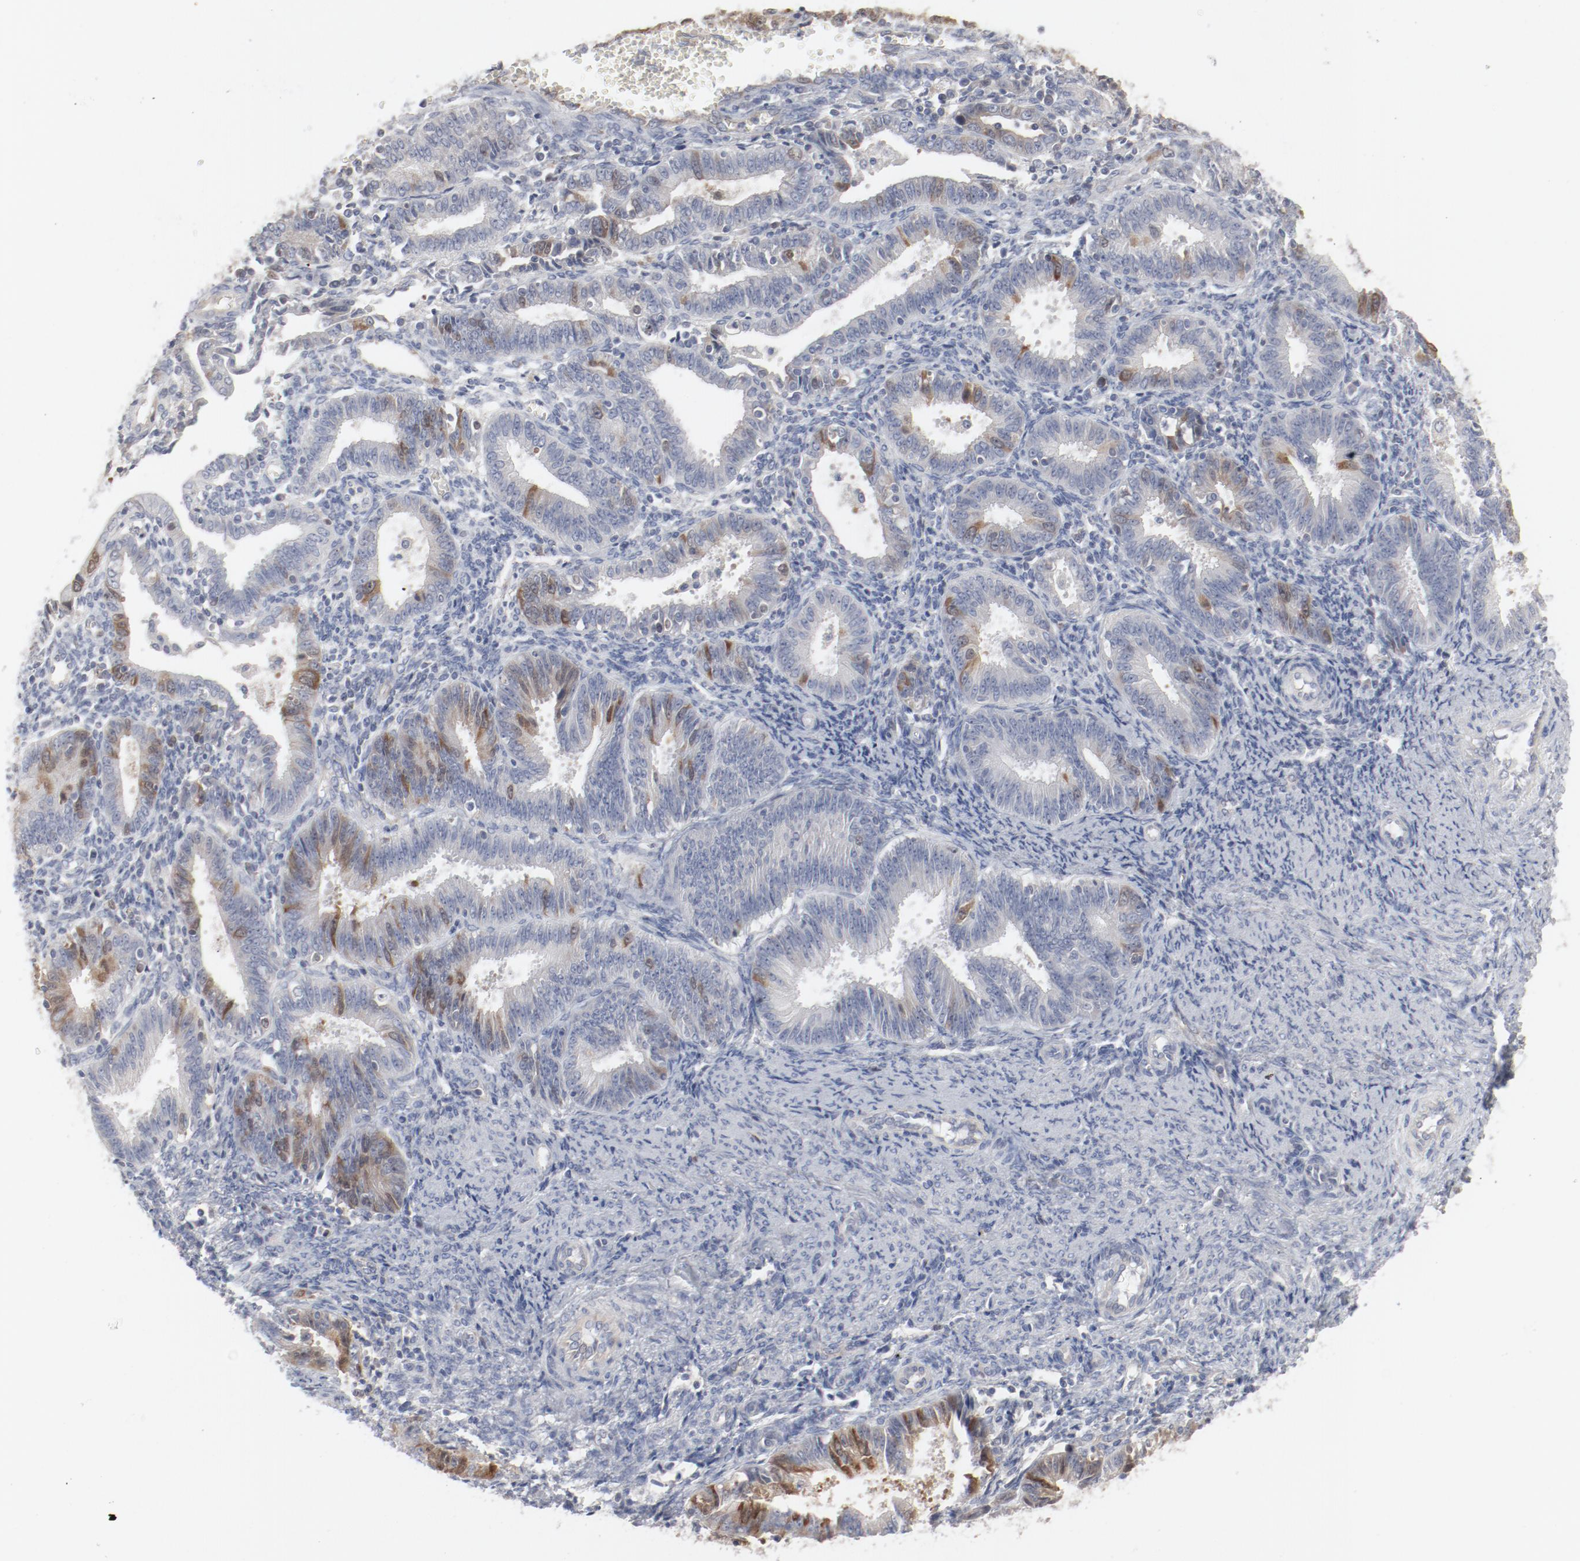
{"staining": {"intensity": "moderate", "quantity": "<25%", "location": "cytoplasmic/membranous,nuclear"}, "tissue": "endometrial cancer", "cell_type": "Tumor cells", "image_type": "cancer", "snomed": [{"axis": "morphology", "description": "Adenocarcinoma, NOS"}, {"axis": "topography", "description": "Endometrium"}], "caption": "Immunohistochemistry (DAB (3,3'-diaminobenzidine)) staining of endometrial cancer (adenocarcinoma) demonstrates moderate cytoplasmic/membranous and nuclear protein staining in about <25% of tumor cells.", "gene": "CDK1", "patient": {"sex": "female", "age": 42}}